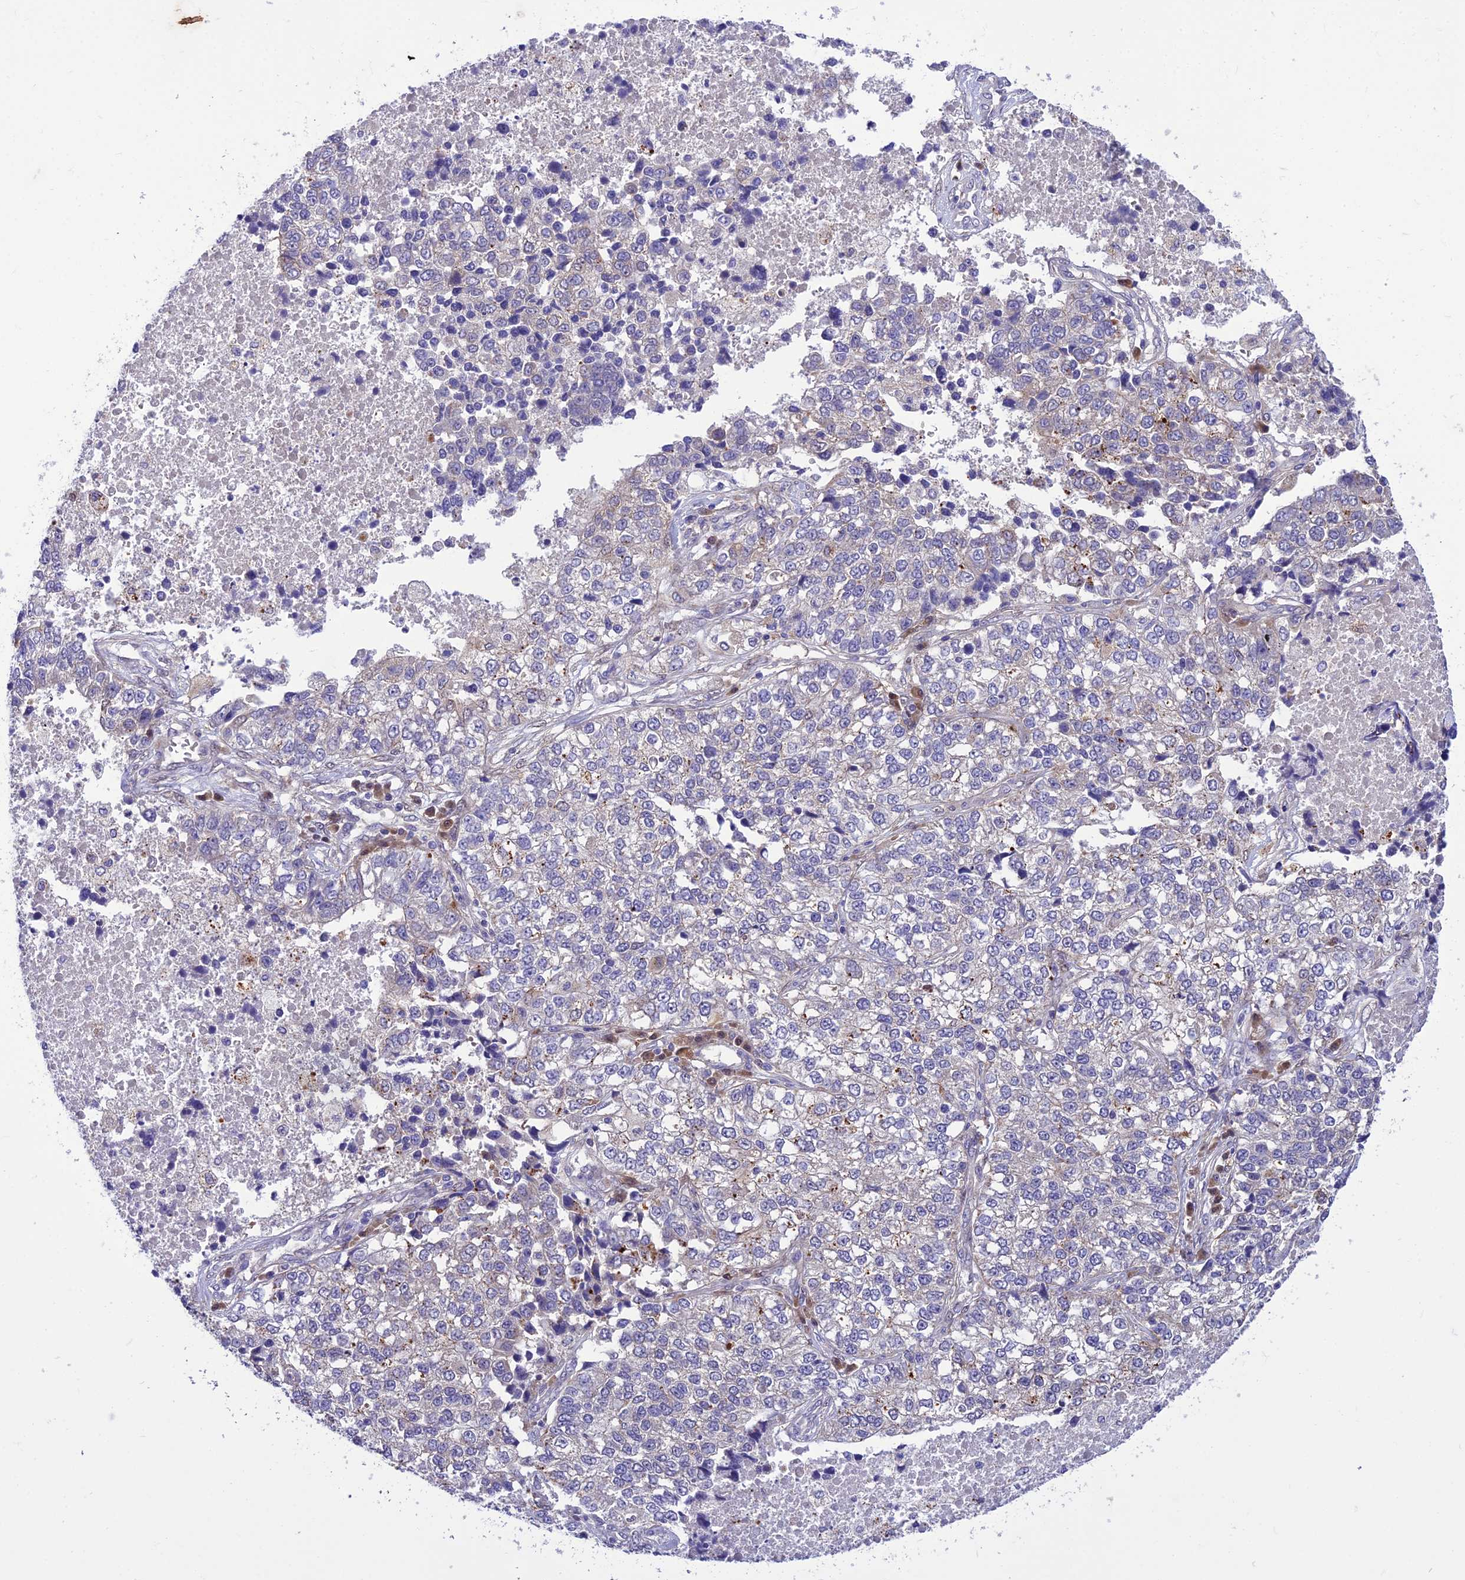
{"staining": {"intensity": "negative", "quantity": "none", "location": "none"}, "tissue": "lung cancer", "cell_type": "Tumor cells", "image_type": "cancer", "snomed": [{"axis": "morphology", "description": "Adenocarcinoma, NOS"}, {"axis": "topography", "description": "Lung"}], "caption": "Tumor cells are negative for brown protein staining in lung cancer (adenocarcinoma).", "gene": "BORCS6", "patient": {"sex": "male", "age": 49}}